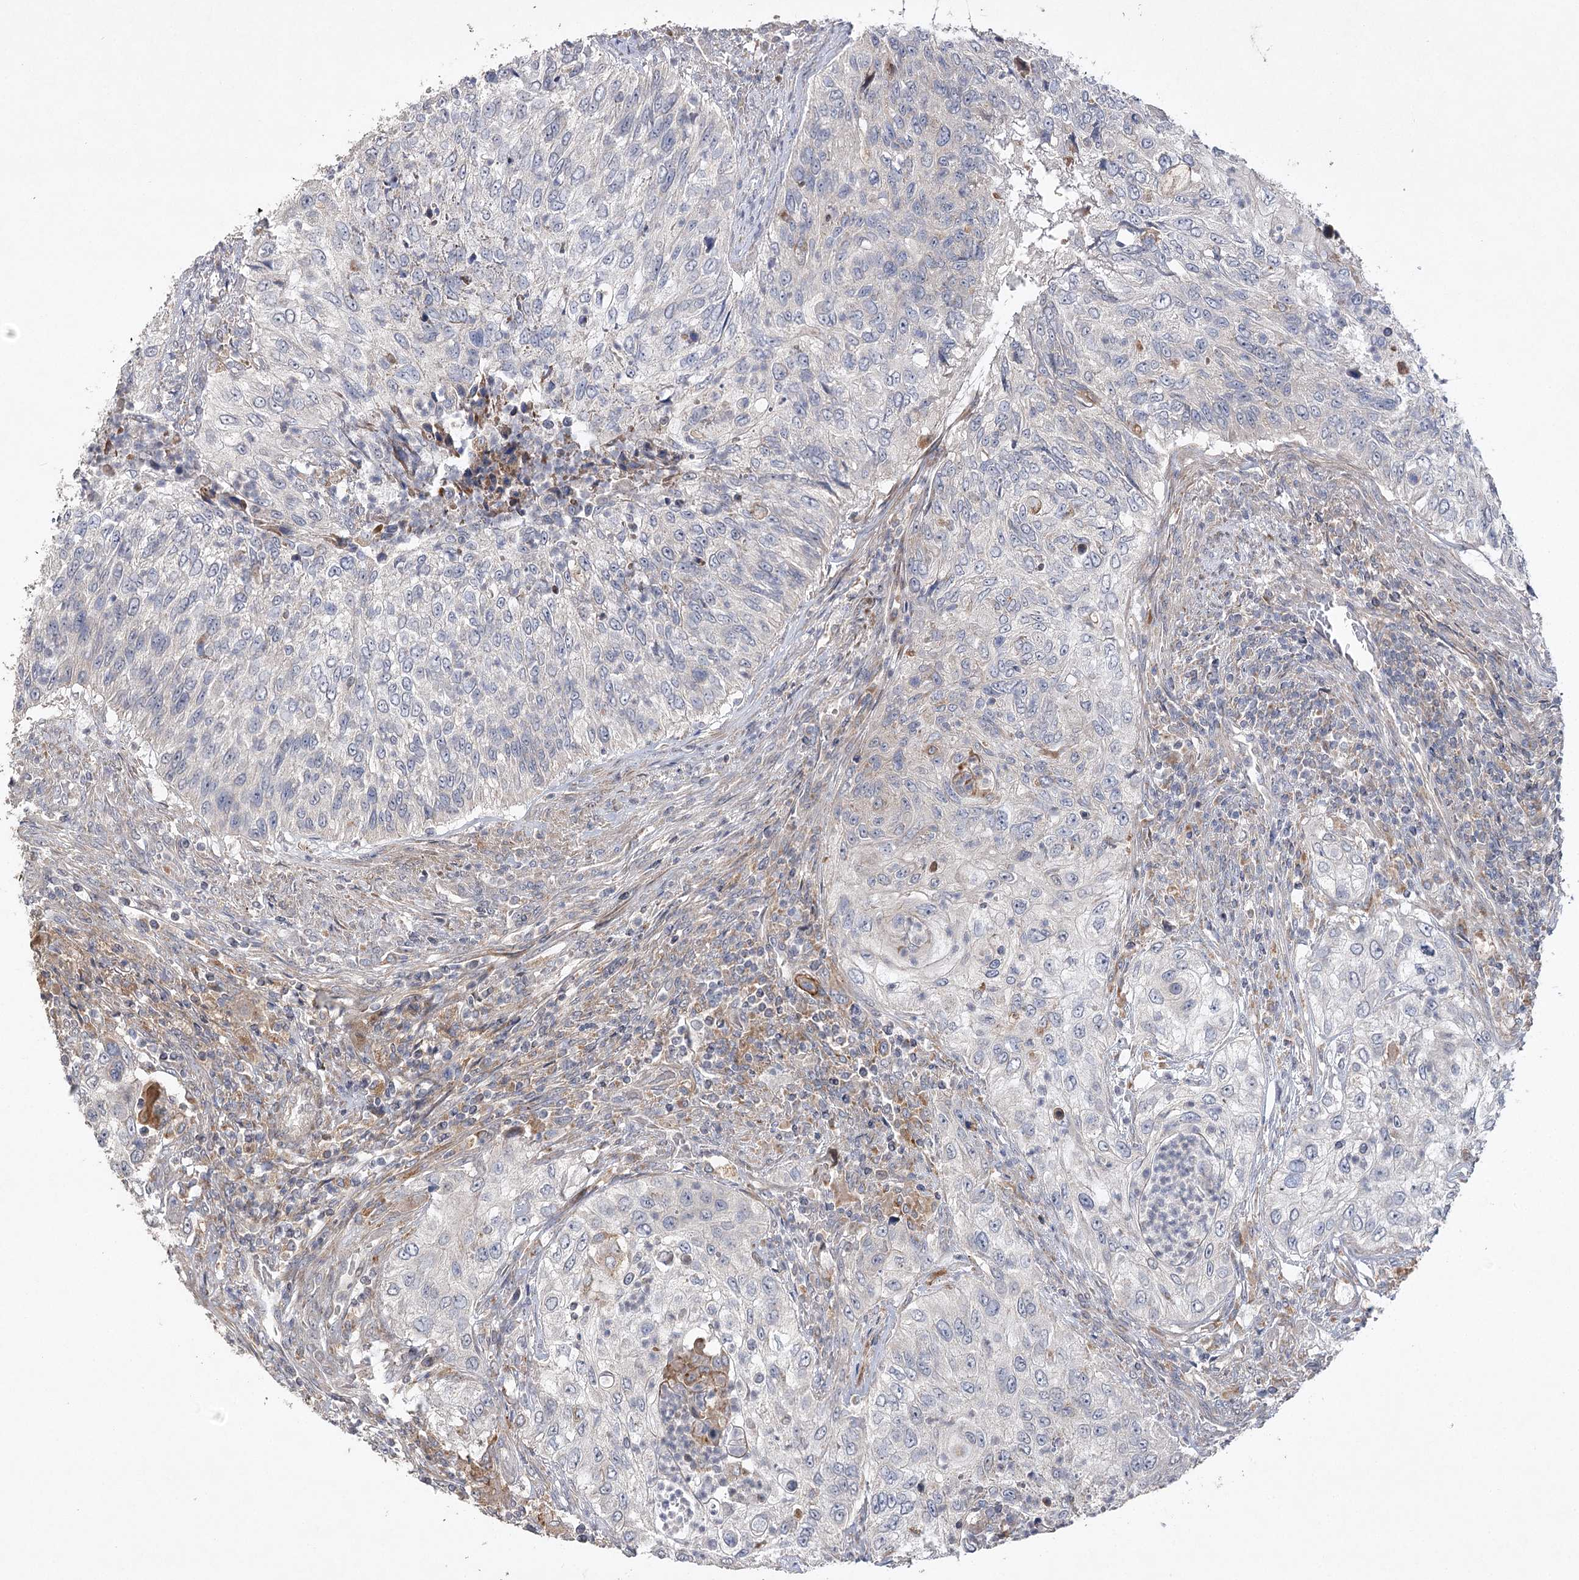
{"staining": {"intensity": "negative", "quantity": "none", "location": "none"}, "tissue": "urothelial cancer", "cell_type": "Tumor cells", "image_type": "cancer", "snomed": [{"axis": "morphology", "description": "Urothelial carcinoma, High grade"}, {"axis": "topography", "description": "Urinary bladder"}], "caption": "There is no significant staining in tumor cells of high-grade urothelial carcinoma.", "gene": "OBSL1", "patient": {"sex": "female", "age": 60}}